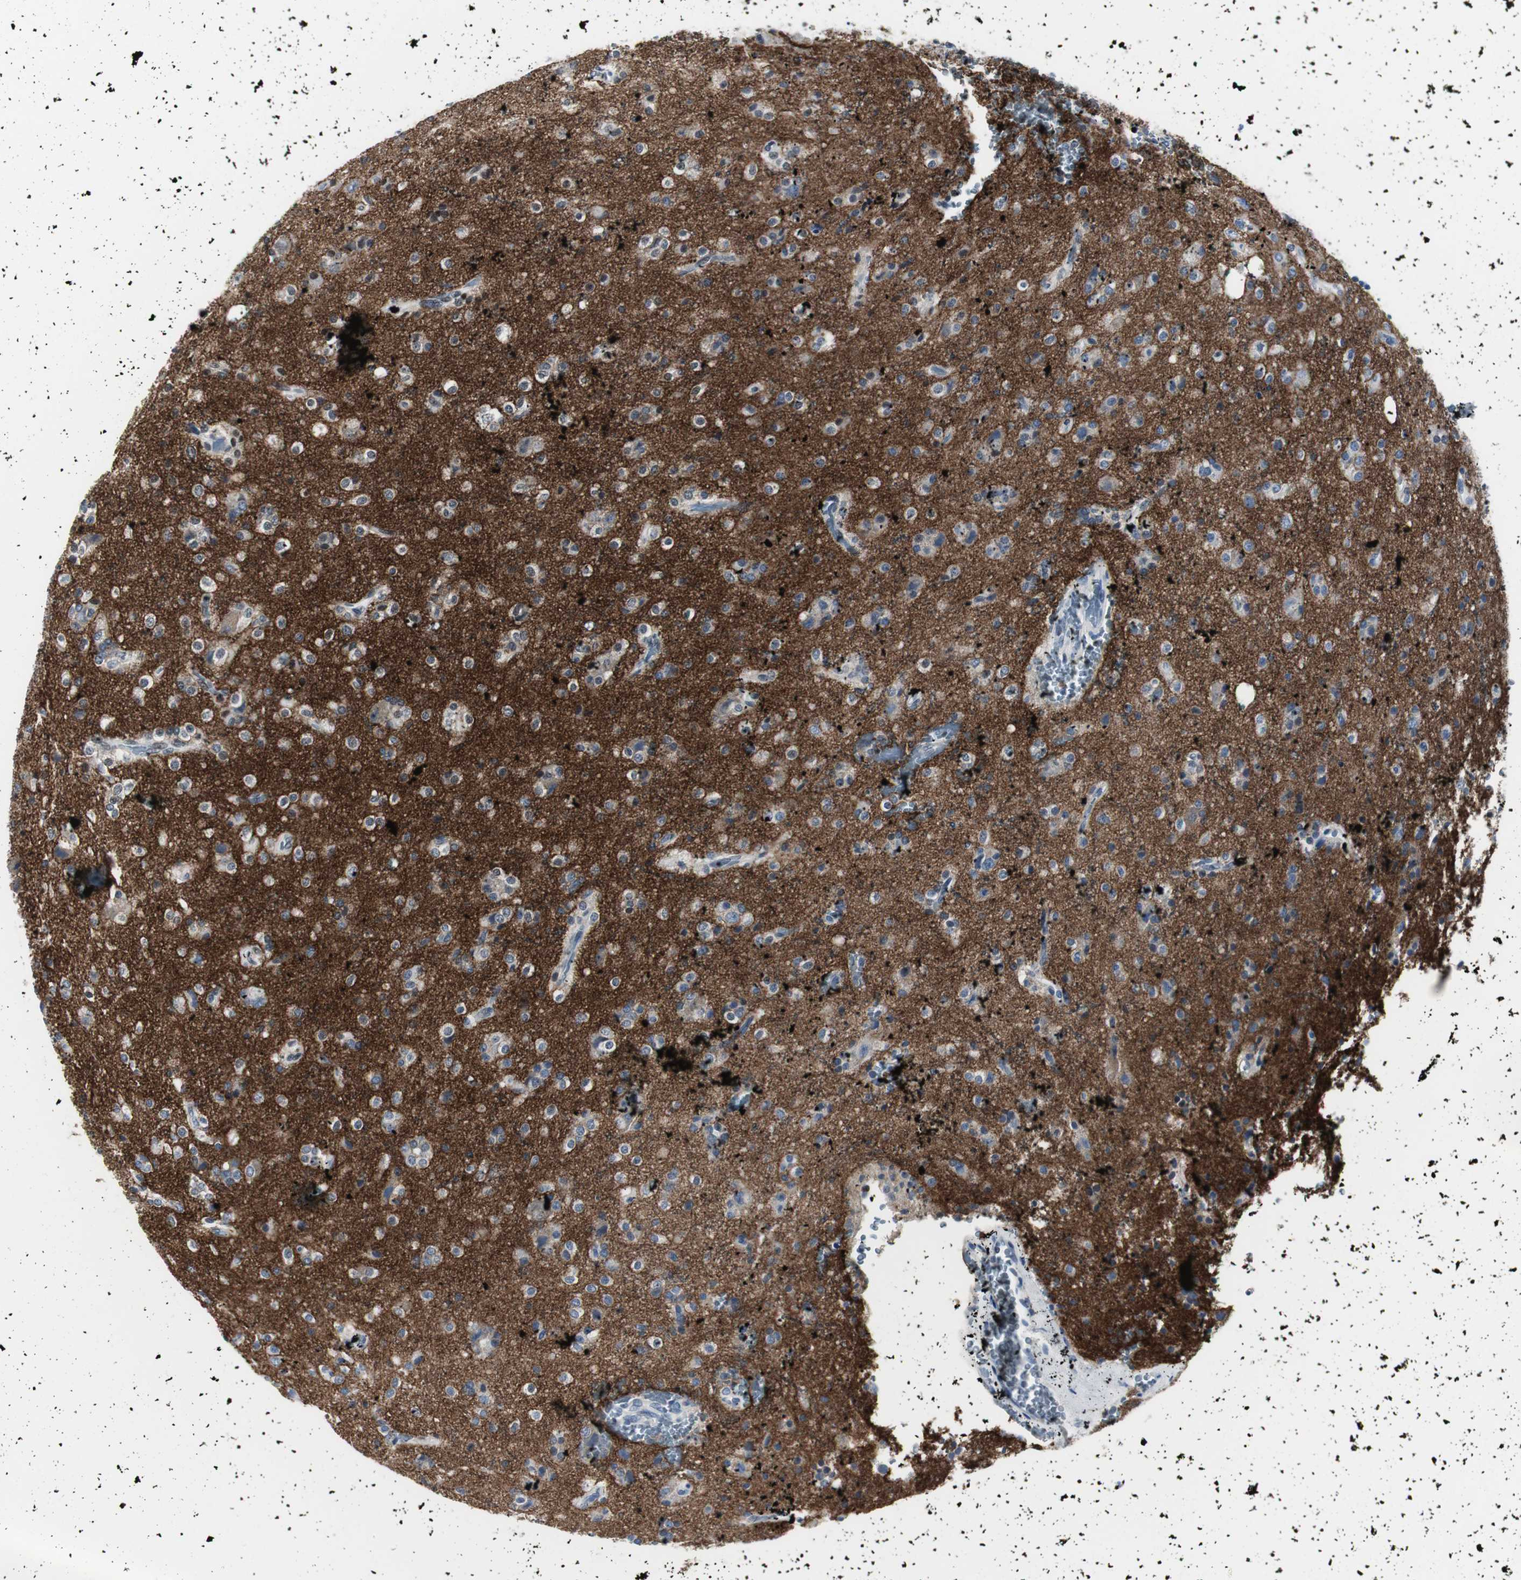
{"staining": {"intensity": "weak", "quantity": "<25%", "location": "cytoplasmic/membranous"}, "tissue": "glioma", "cell_type": "Tumor cells", "image_type": "cancer", "snomed": [{"axis": "morphology", "description": "Glioma, malignant, High grade"}, {"axis": "topography", "description": "Brain"}], "caption": "The IHC photomicrograph has no significant expression in tumor cells of high-grade glioma (malignant) tissue.", "gene": "GAP43", "patient": {"sex": "male", "age": 47}}